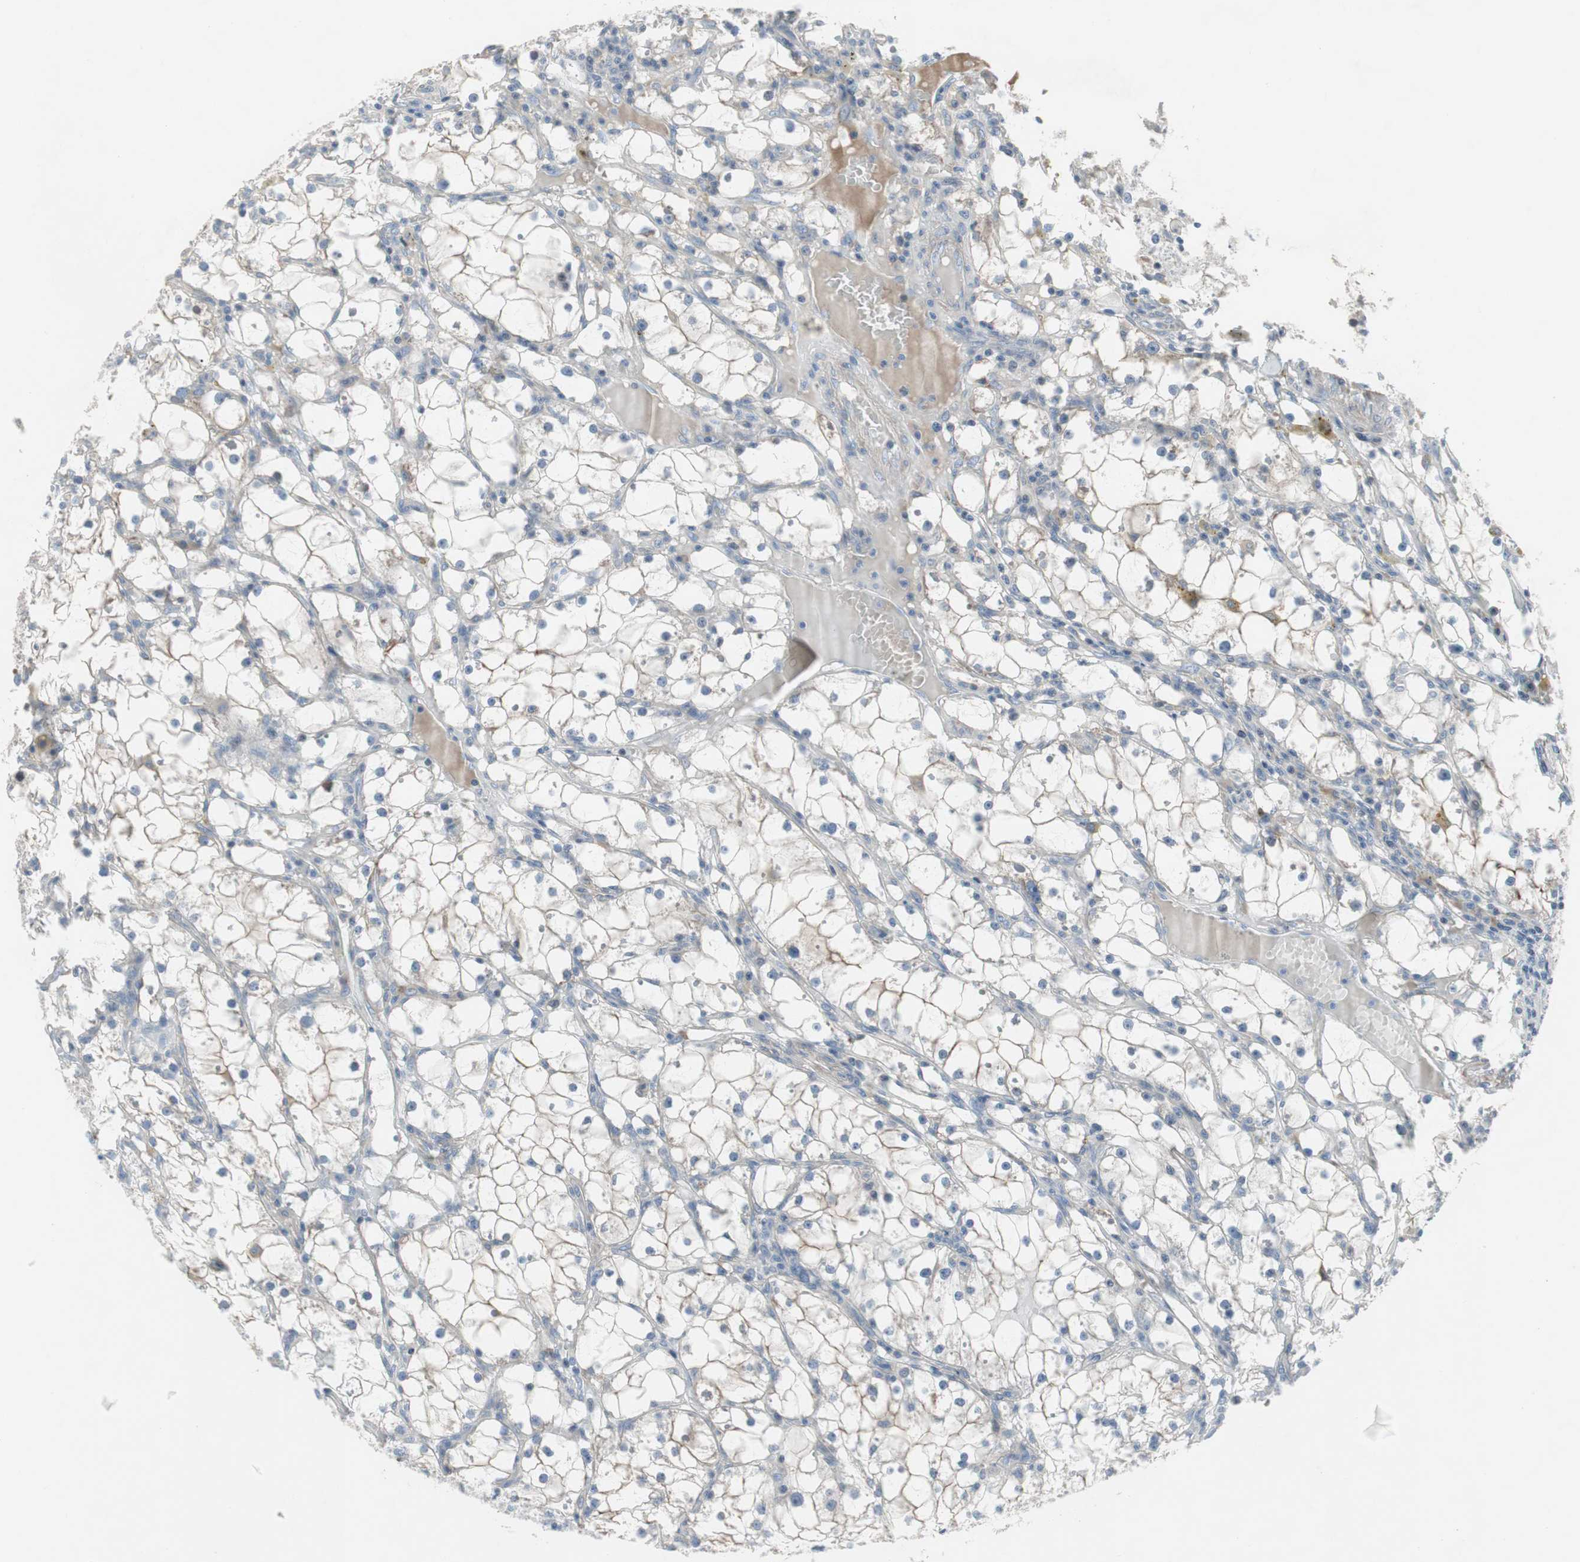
{"staining": {"intensity": "negative", "quantity": "none", "location": "none"}, "tissue": "renal cancer", "cell_type": "Tumor cells", "image_type": "cancer", "snomed": [{"axis": "morphology", "description": "Adenocarcinoma, NOS"}, {"axis": "topography", "description": "Kidney"}], "caption": "Renal cancer (adenocarcinoma) was stained to show a protein in brown. There is no significant expression in tumor cells.", "gene": "PIGR", "patient": {"sex": "male", "age": 56}}